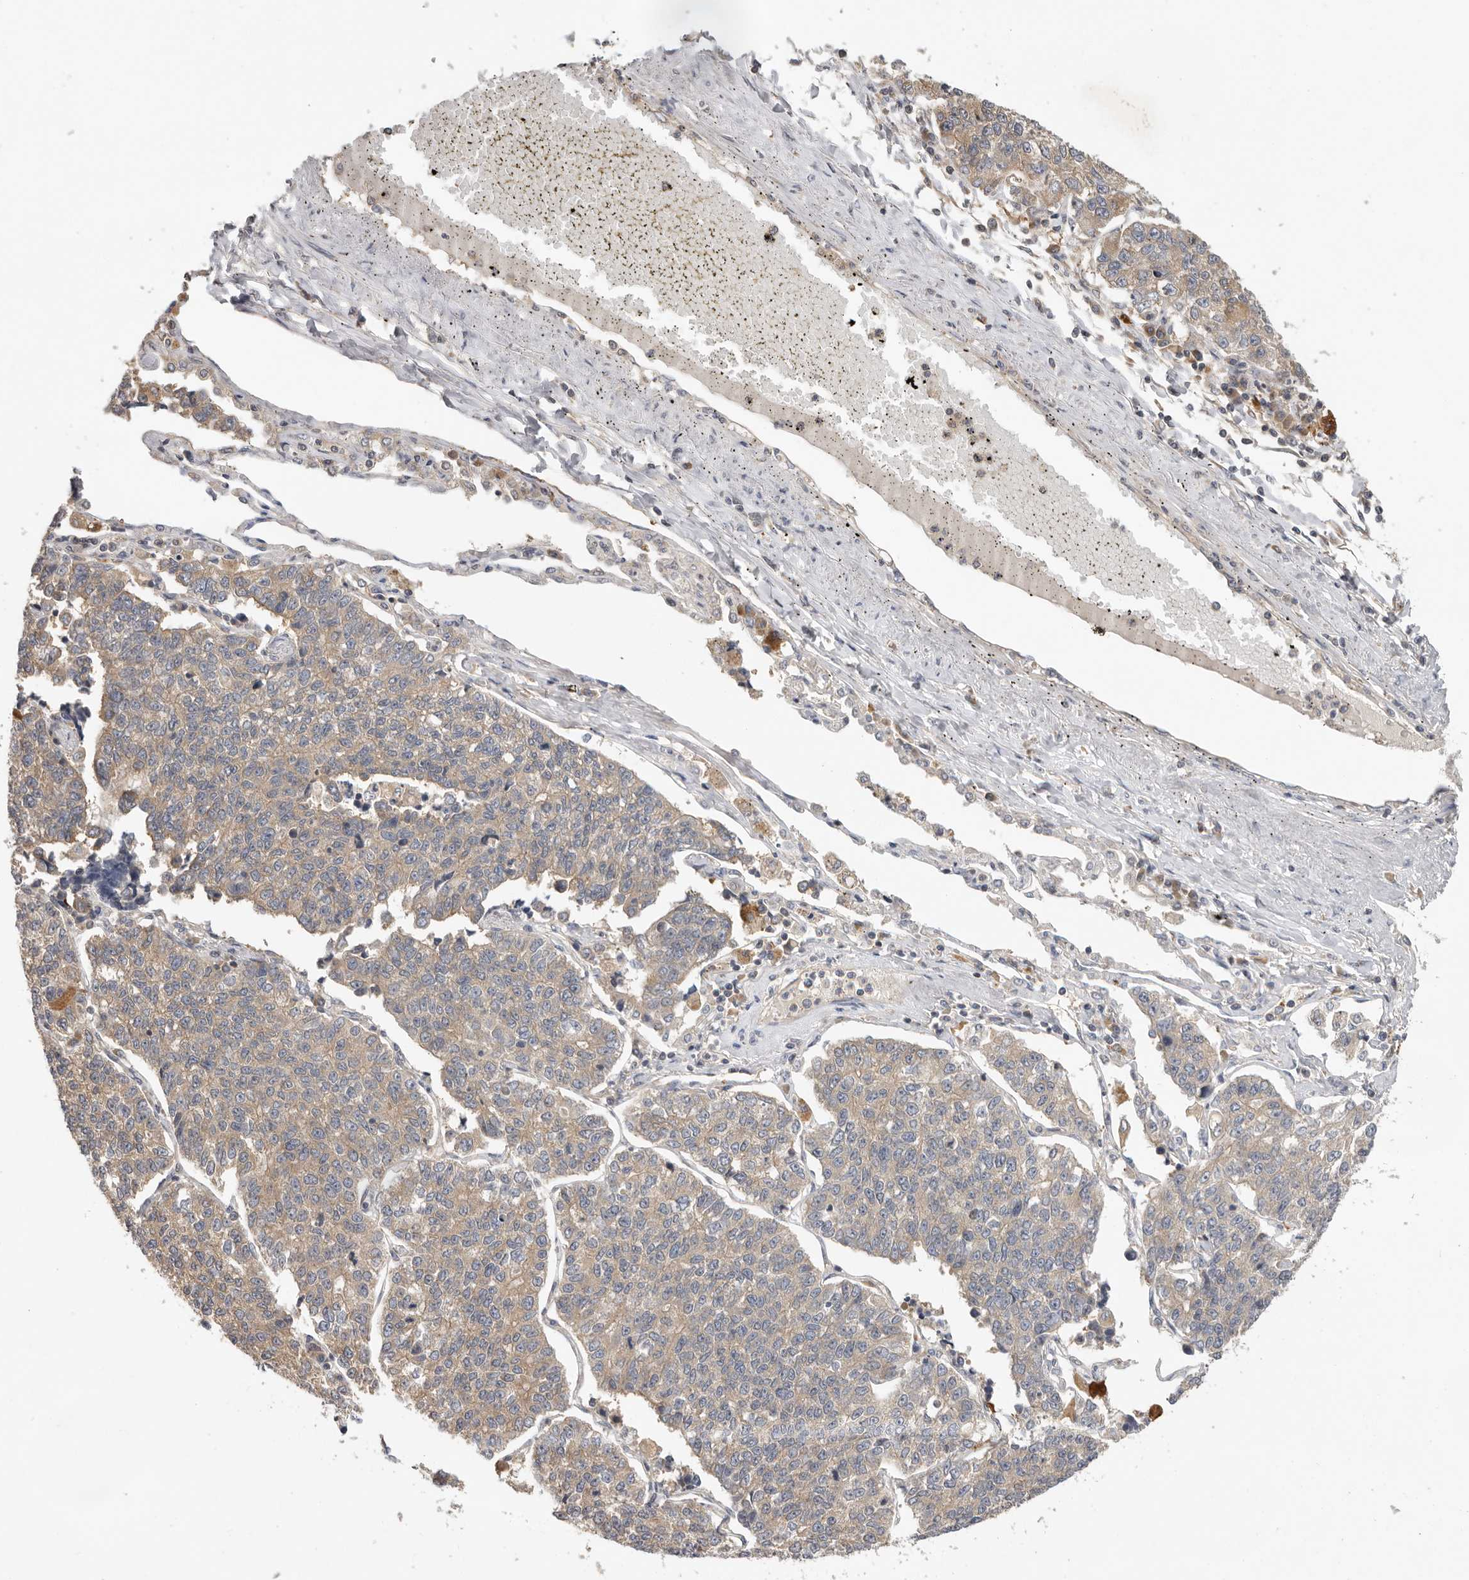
{"staining": {"intensity": "weak", "quantity": ">75%", "location": "cytoplasmic/membranous"}, "tissue": "lung cancer", "cell_type": "Tumor cells", "image_type": "cancer", "snomed": [{"axis": "morphology", "description": "Adenocarcinoma, NOS"}, {"axis": "topography", "description": "Lung"}], "caption": "Protein staining of adenocarcinoma (lung) tissue exhibits weak cytoplasmic/membranous staining in approximately >75% of tumor cells.", "gene": "PPP1R42", "patient": {"sex": "male", "age": 49}}